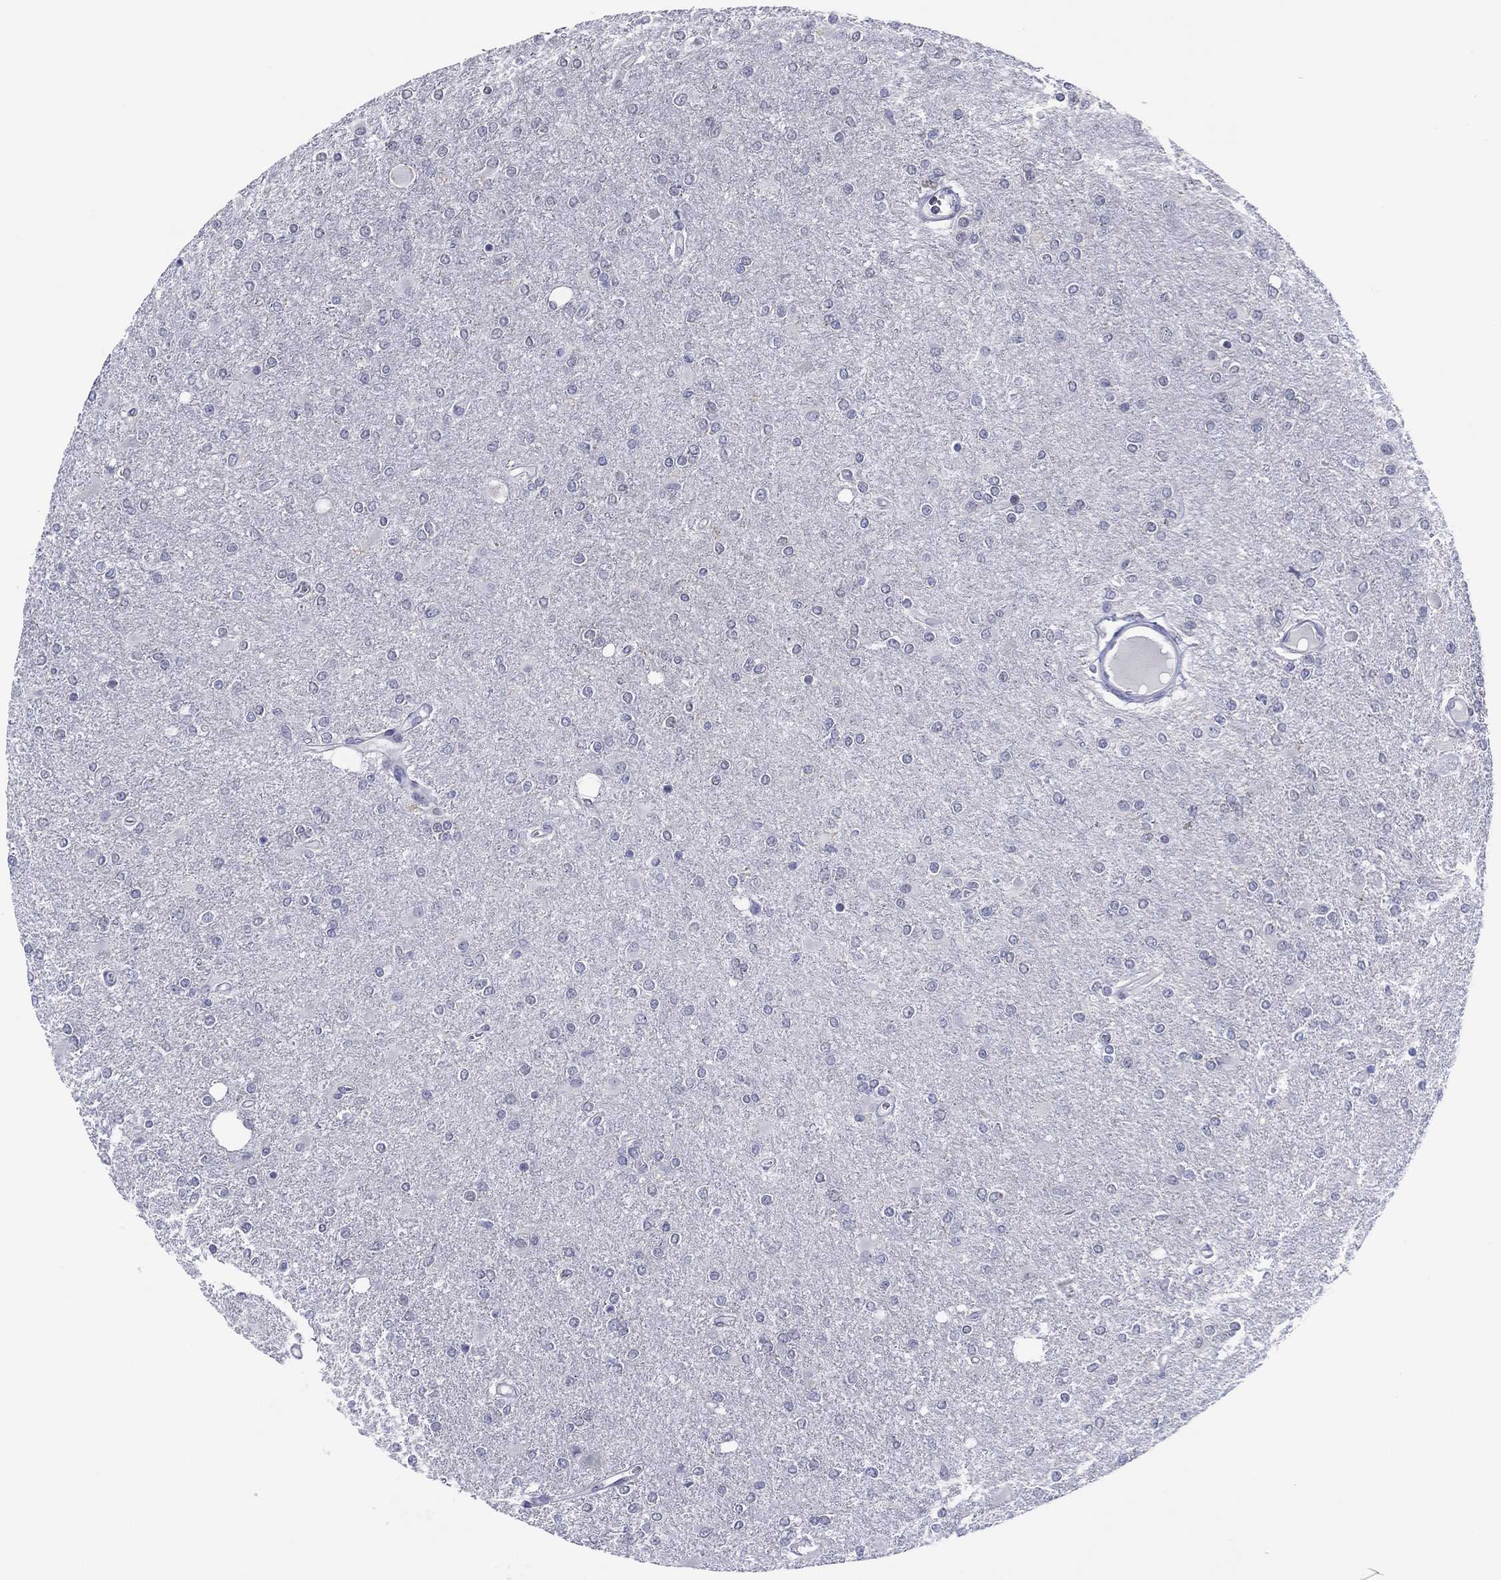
{"staining": {"intensity": "negative", "quantity": "none", "location": "none"}, "tissue": "glioma", "cell_type": "Tumor cells", "image_type": "cancer", "snomed": [{"axis": "morphology", "description": "Glioma, malignant, High grade"}, {"axis": "topography", "description": "Cerebral cortex"}], "caption": "IHC of malignant glioma (high-grade) shows no positivity in tumor cells.", "gene": "TRIM31", "patient": {"sex": "male", "age": 70}}